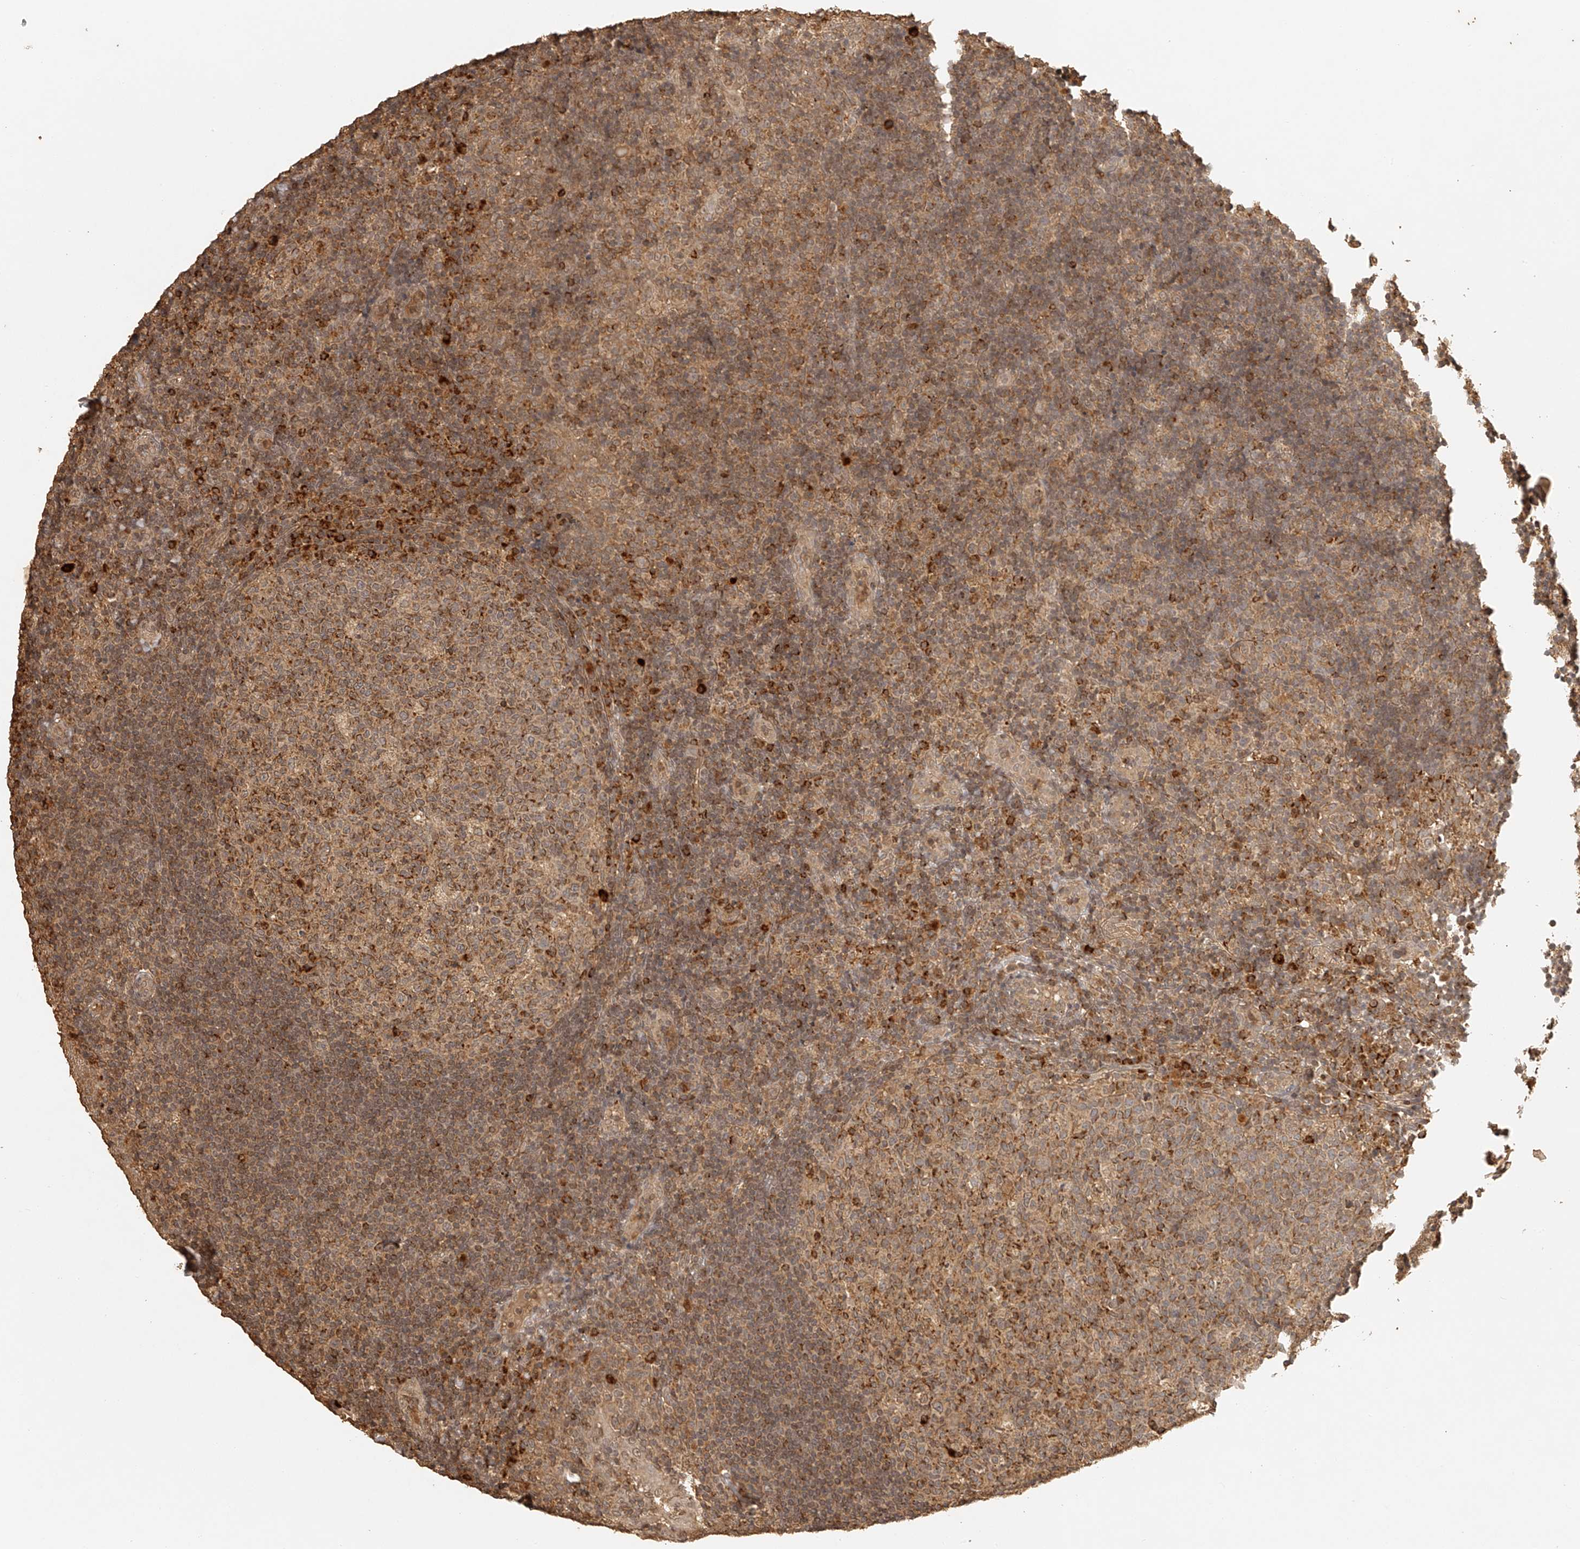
{"staining": {"intensity": "moderate", "quantity": ">75%", "location": "cytoplasmic/membranous"}, "tissue": "tonsil", "cell_type": "Germinal center cells", "image_type": "normal", "snomed": [{"axis": "morphology", "description": "Normal tissue, NOS"}, {"axis": "topography", "description": "Tonsil"}], "caption": "Germinal center cells show medium levels of moderate cytoplasmic/membranous staining in approximately >75% of cells in unremarkable tonsil.", "gene": "BCL2L11", "patient": {"sex": "female", "age": 40}}